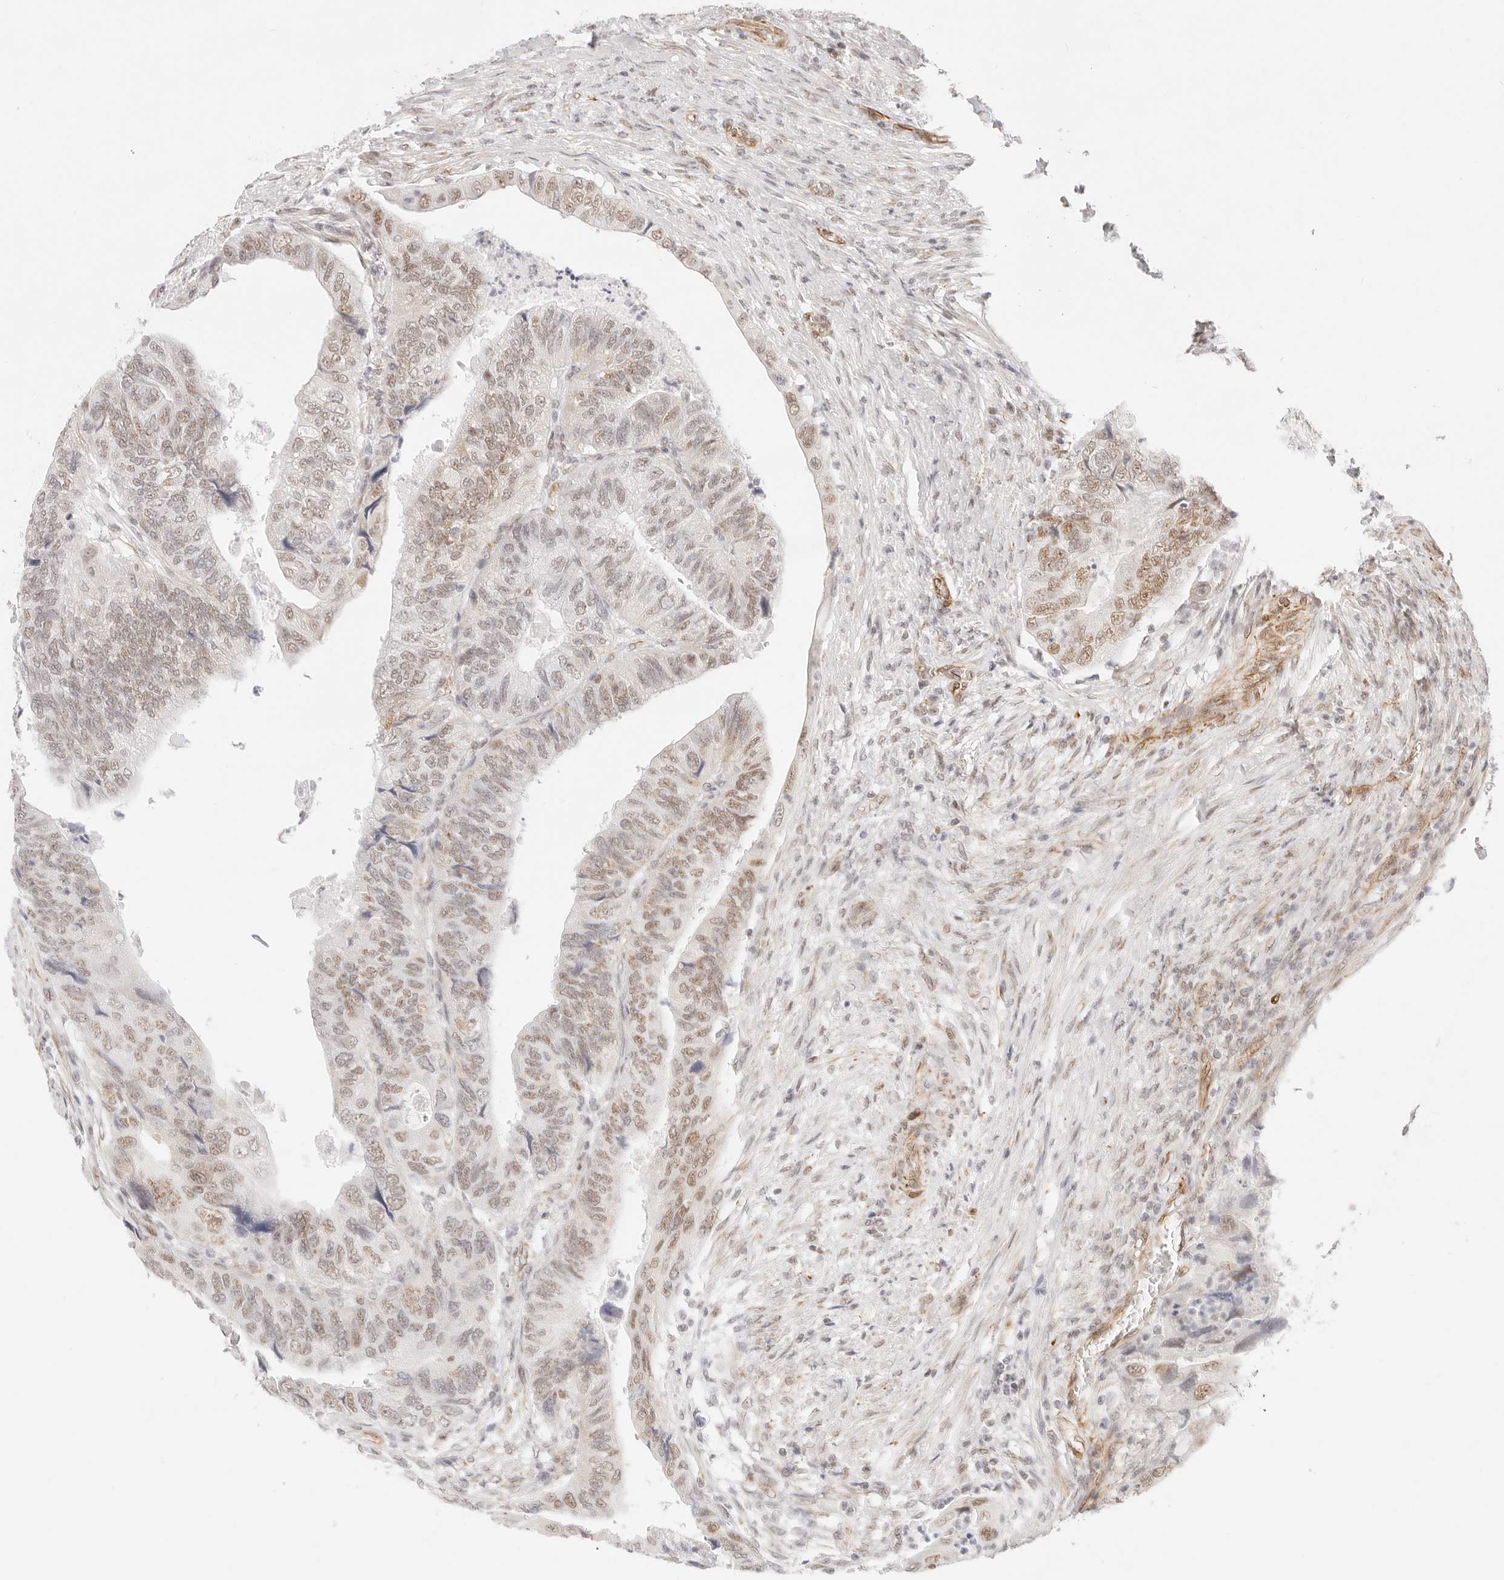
{"staining": {"intensity": "moderate", "quantity": "25%-75%", "location": "nuclear"}, "tissue": "colorectal cancer", "cell_type": "Tumor cells", "image_type": "cancer", "snomed": [{"axis": "morphology", "description": "Adenocarcinoma, NOS"}, {"axis": "topography", "description": "Rectum"}], "caption": "Human colorectal cancer stained for a protein (brown) shows moderate nuclear positive positivity in approximately 25%-75% of tumor cells.", "gene": "ZC3H11A", "patient": {"sex": "male", "age": 63}}